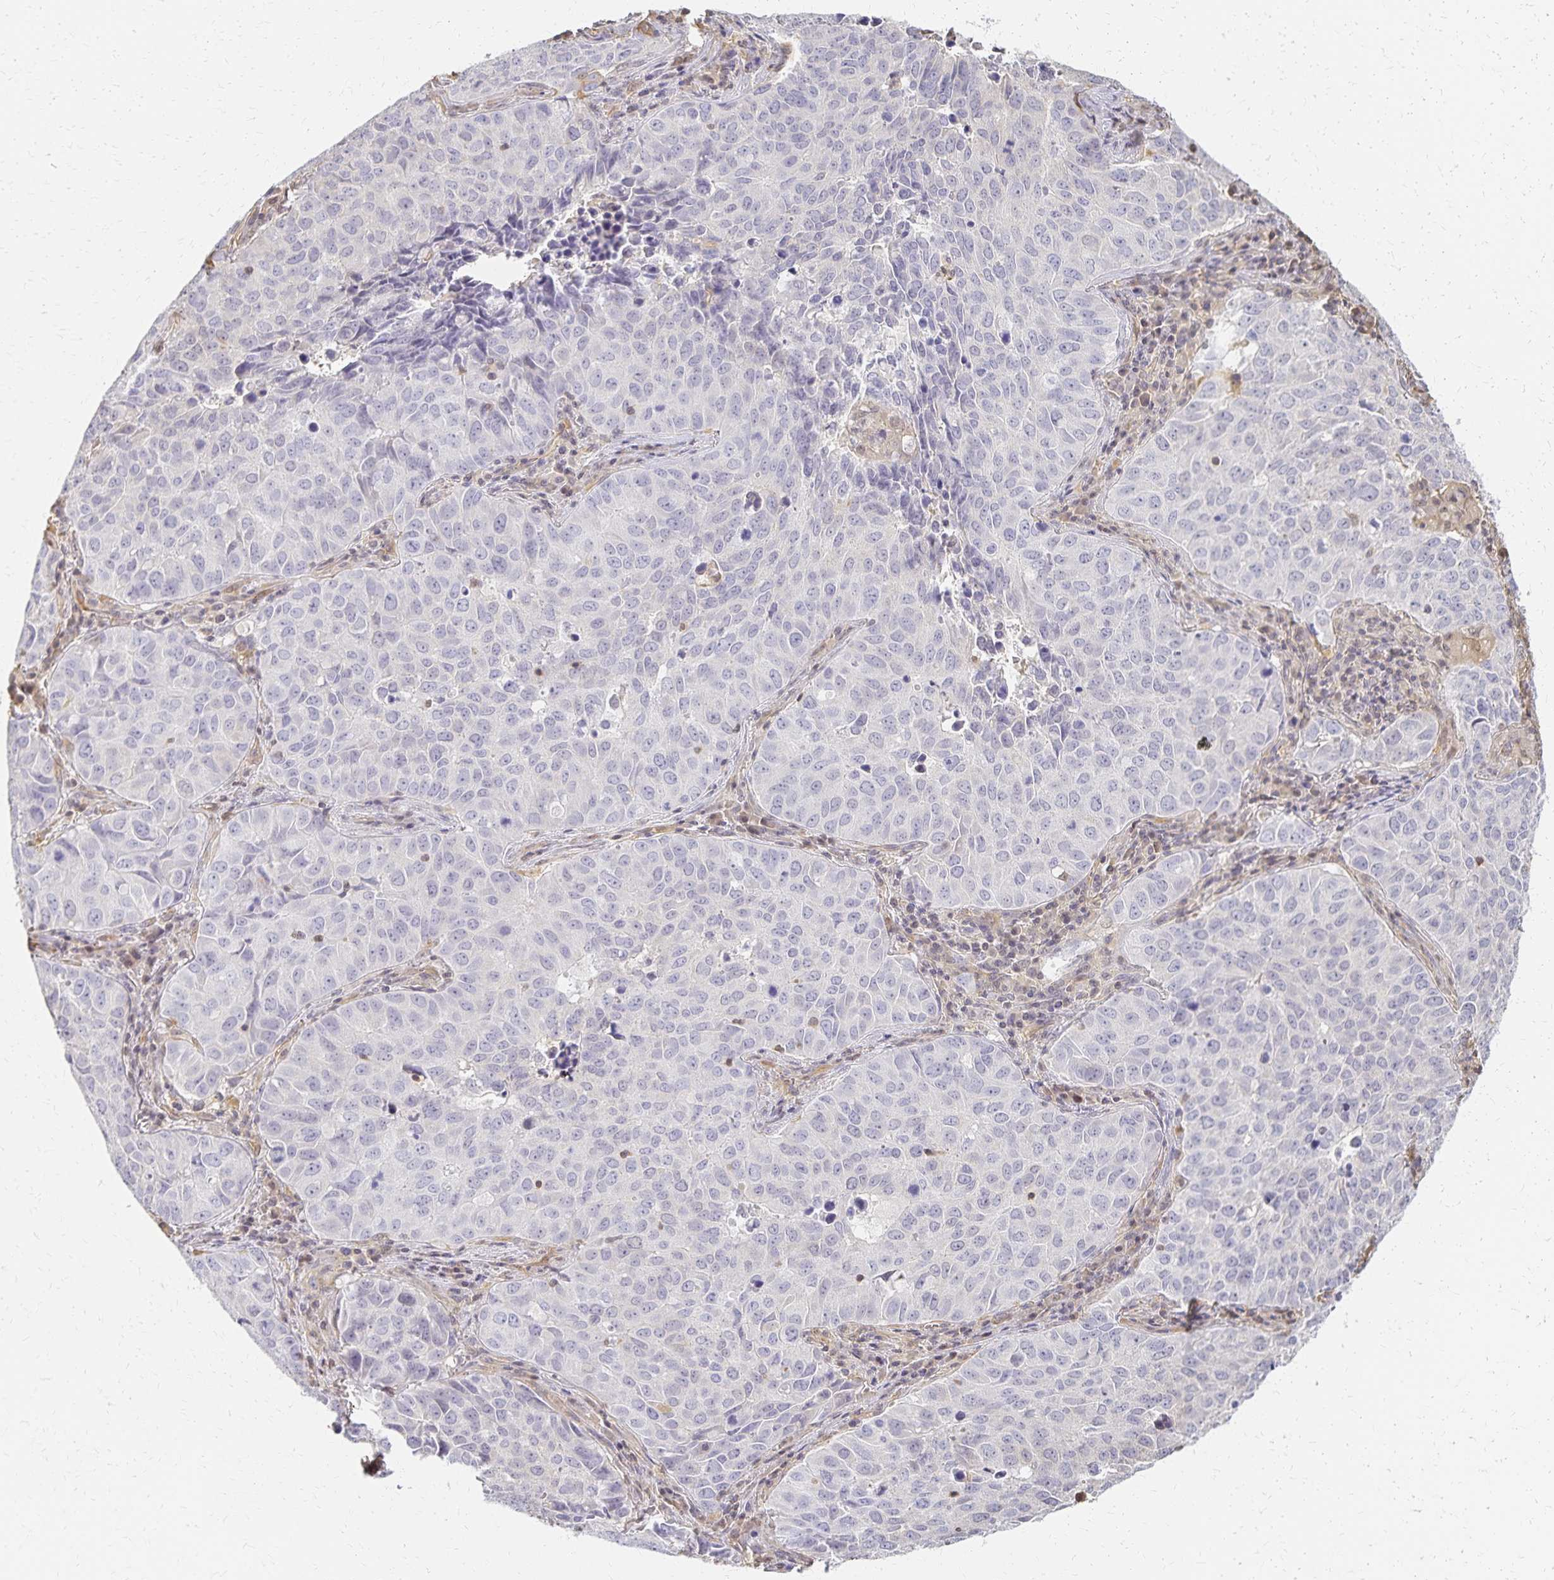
{"staining": {"intensity": "negative", "quantity": "none", "location": "none"}, "tissue": "lung cancer", "cell_type": "Tumor cells", "image_type": "cancer", "snomed": [{"axis": "morphology", "description": "Adenocarcinoma, NOS"}, {"axis": "topography", "description": "Lung"}], "caption": "IHC micrograph of neoplastic tissue: human lung cancer stained with DAB (3,3'-diaminobenzidine) shows no significant protein expression in tumor cells.", "gene": "AZGP1", "patient": {"sex": "female", "age": 50}}